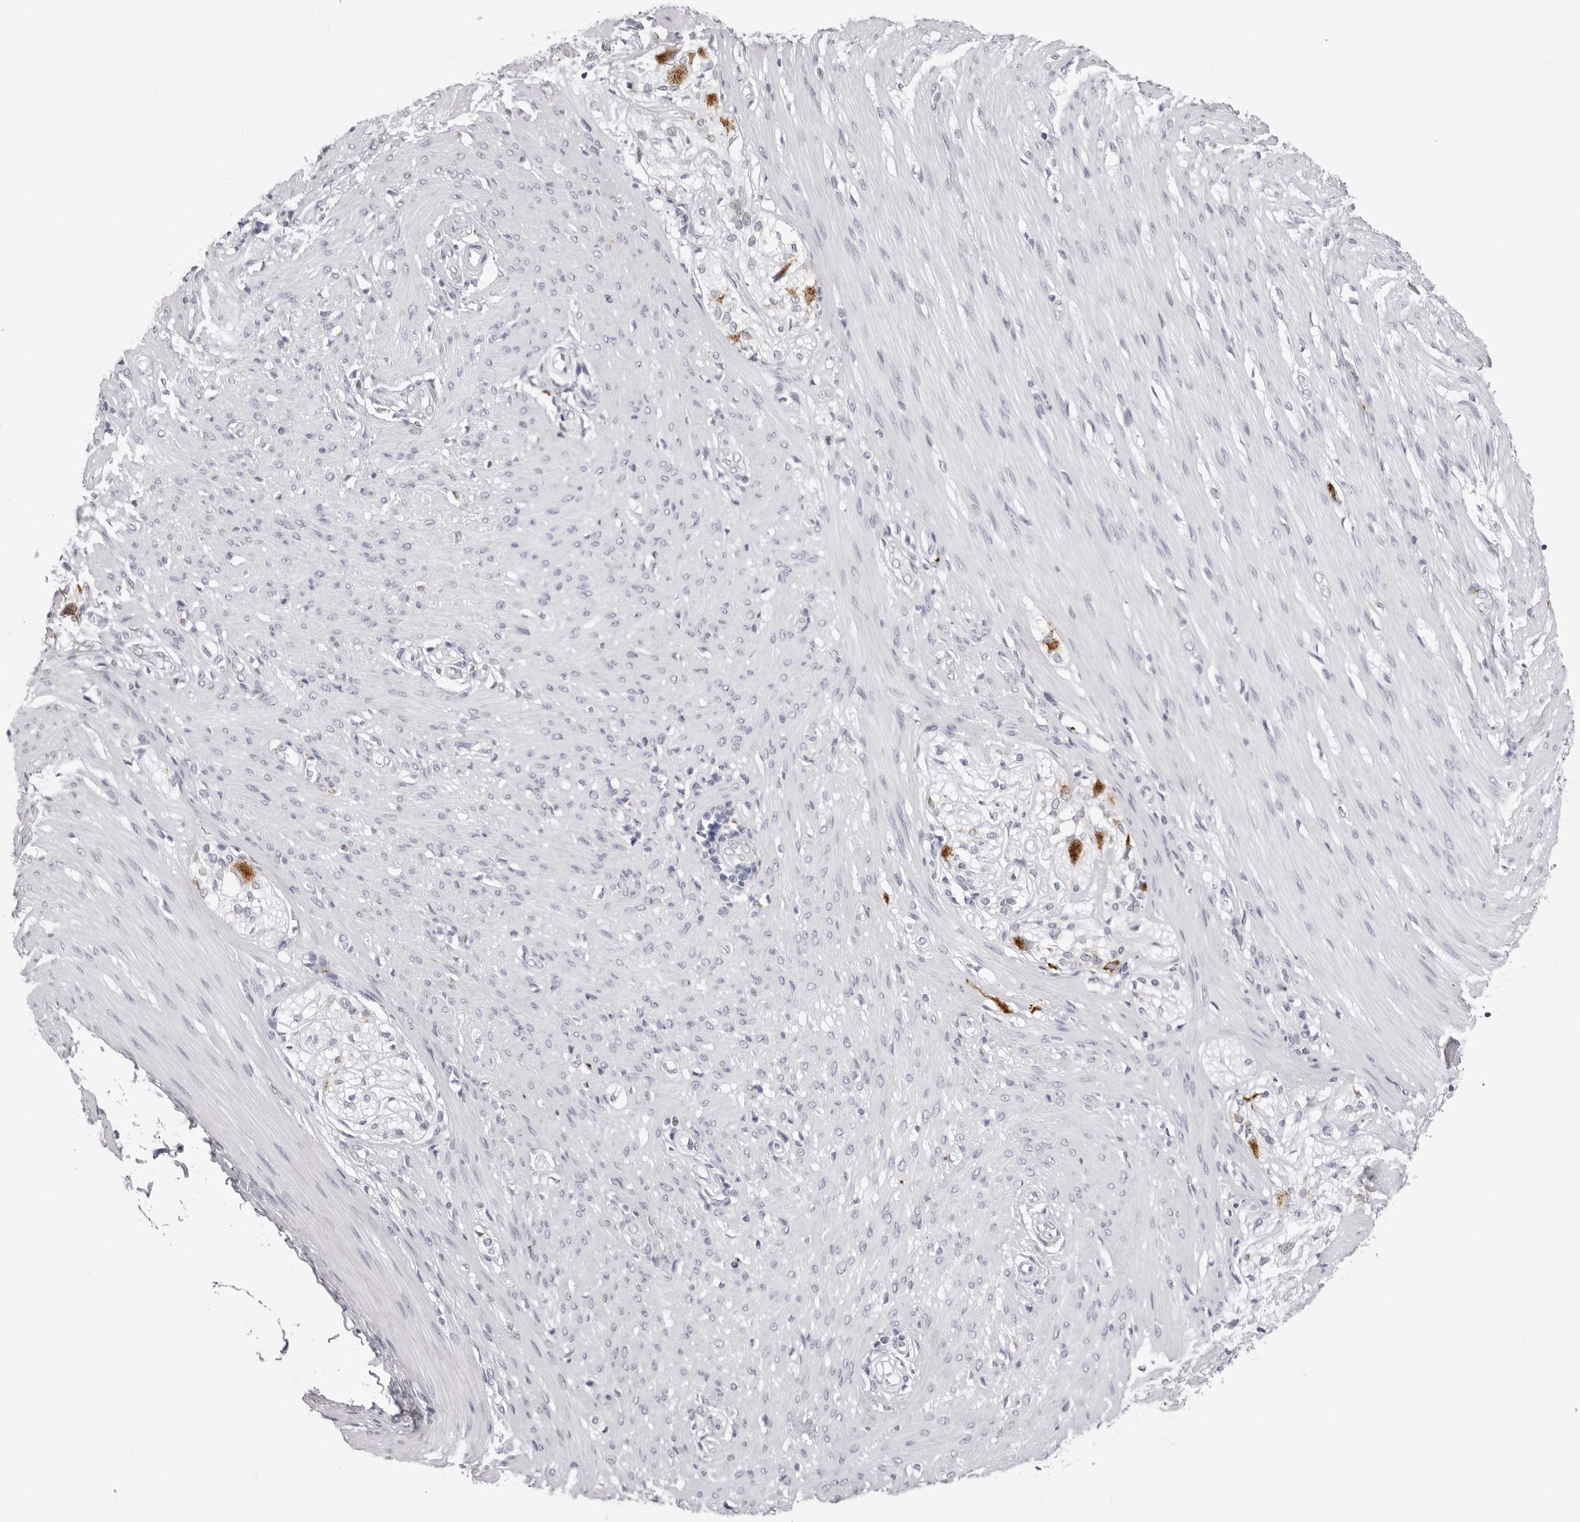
{"staining": {"intensity": "negative", "quantity": "none", "location": "none"}, "tissue": "smooth muscle", "cell_type": "Smooth muscle cells", "image_type": "normal", "snomed": [{"axis": "morphology", "description": "Normal tissue, NOS"}, {"axis": "morphology", "description": "Adenocarcinoma, NOS"}, {"axis": "topography", "description": "Colon"}, {"axis": "topography", "description": "Peripheral nerve tissue"}], "caption": "Histopathology image shows no significant protein expression in smooth muscle cells of unremarkable smooth muscle.", "gene": "IL25", "patient": {"sex": "male", "age": 14}}